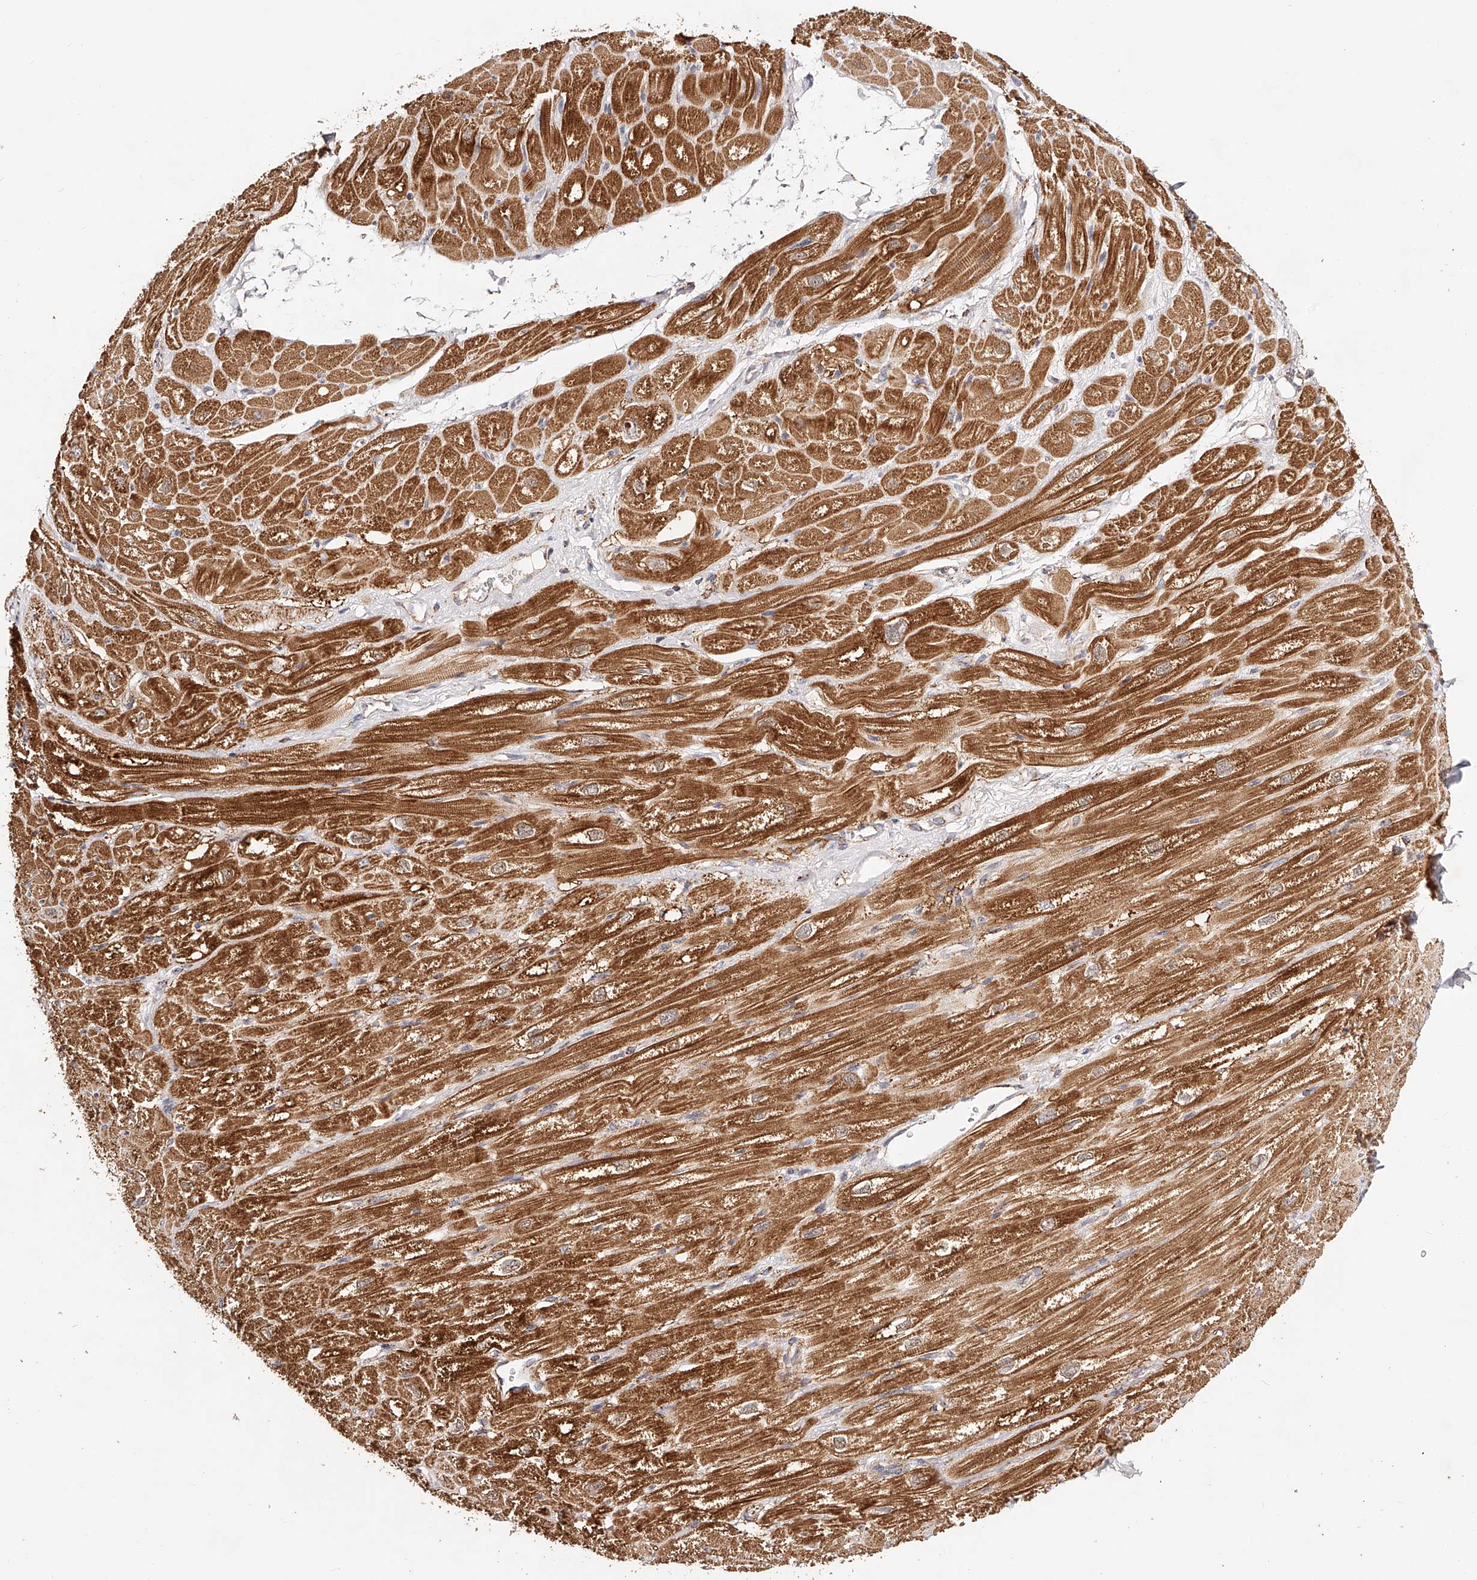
{"staining": {"intensity": "strong", "quantity": ">75%", "location": "cytoplasmic/membranous"}, "tissue": "heart muscle", "cell_type": "Cardiomyocytes", "image_type": "normal", "snomed": [{"axis": "morphology", "description": "Normal tissue, NOS"}, {"axis": "topography", "description": "Heart"}], "caption": "Protein staining of normal heart muscle shows strong cytoplasmic/membranous staining in approximately >75% of cardiomyocytes. (DAB (3,3'-diaminobenzidine) IHC with brightfield microscopy, high magnification).", "gene": "NDUFV3", "patient": {"sex": "male", "age": 50}}